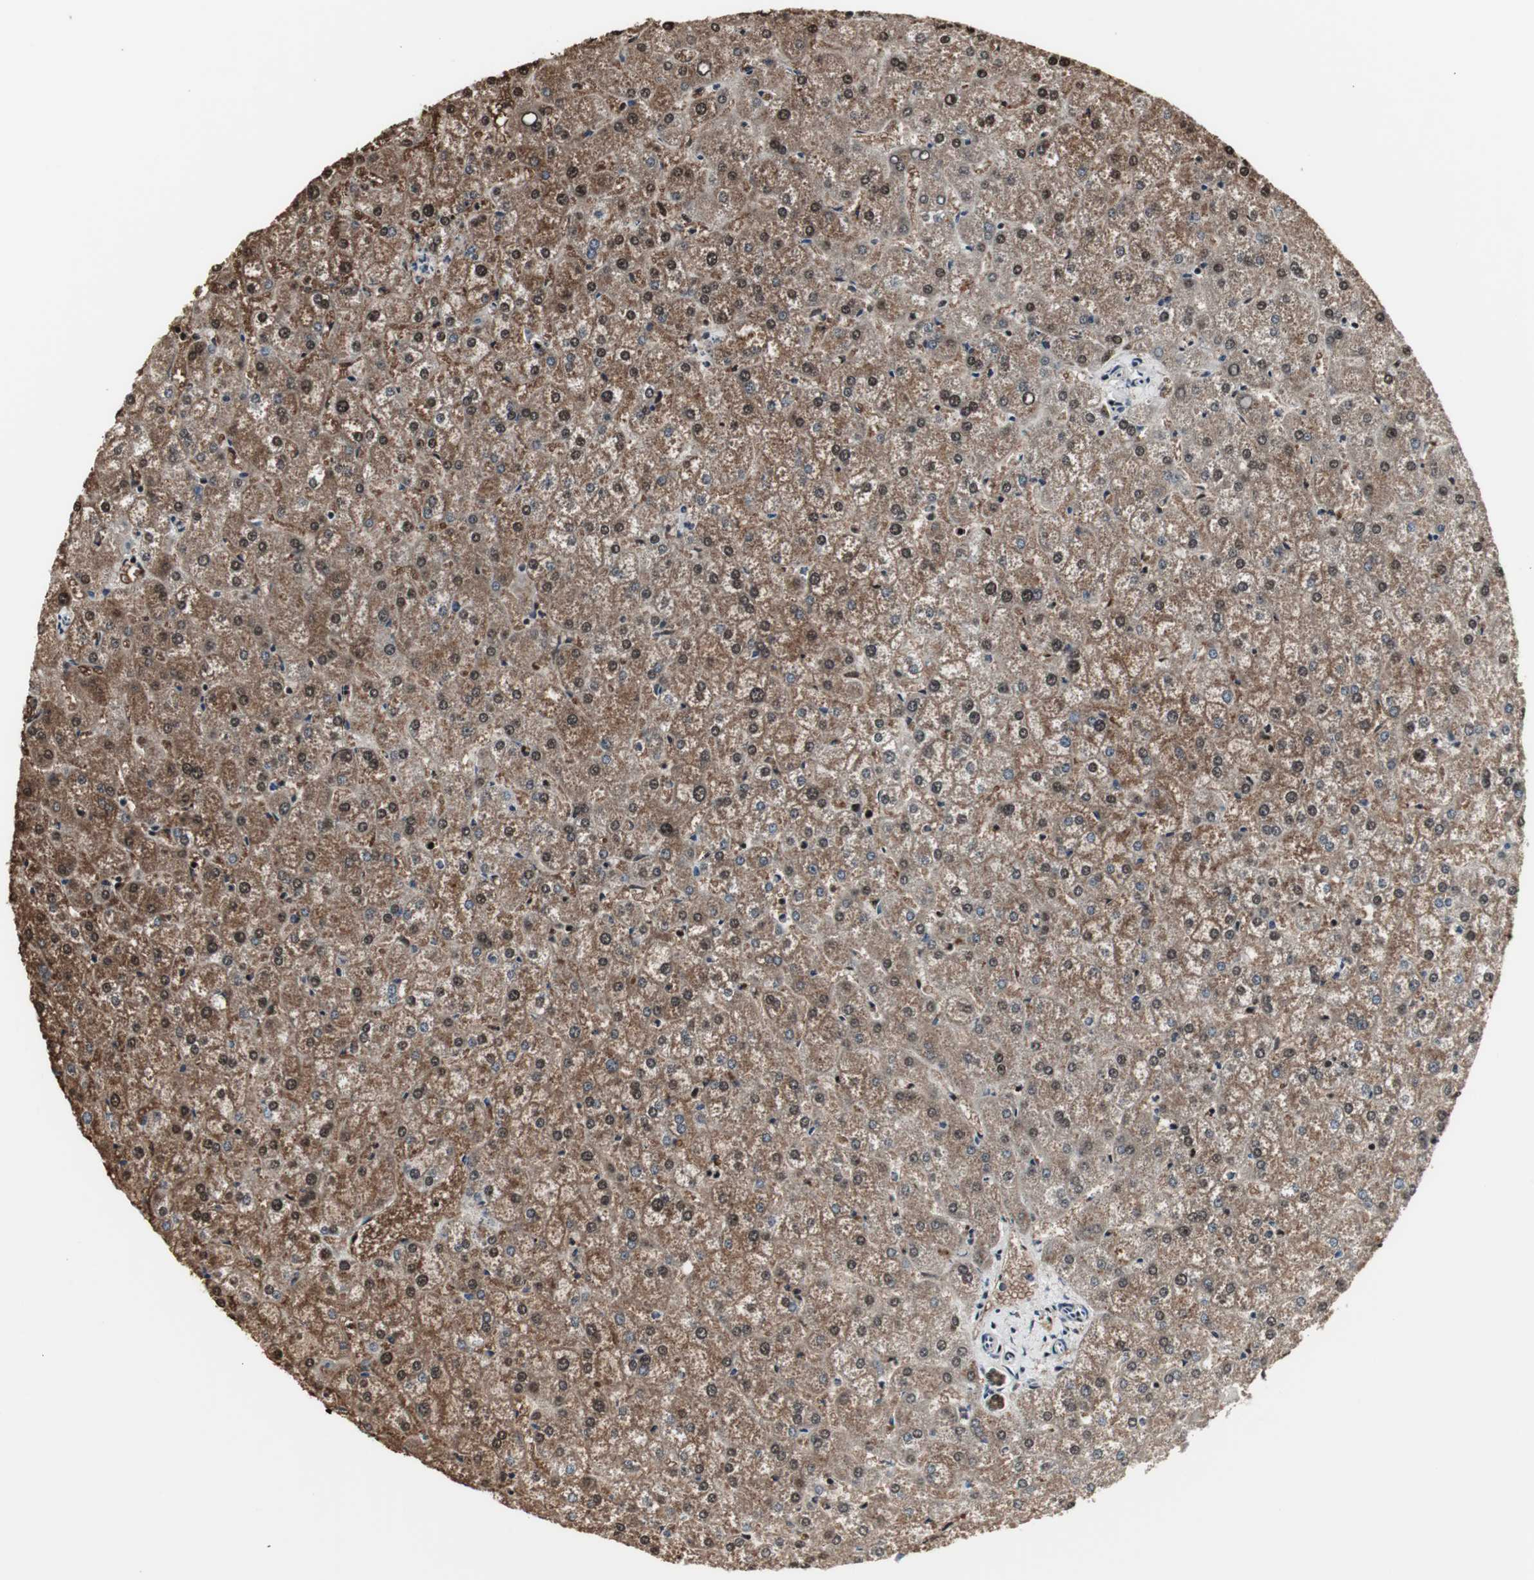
{"staining": {"intensity": "strong", "quantity": ">75%", "location": "cytoplasmic/membranous,nuclear"}, "tissue": "liver", "cell_type": "Cholangiocytes", "image_type": "normal", "snomed": [{"axis": "morphology", "description": "Normal tissue, NOS"}, {"axis": "topography", "description": "Liver"}], "caption": "High-magnification brightfield microscopy of normal liver stained with DAB (brown) and counterstained with hematoxylin (blue). cholangiocytes exhibit strong cytoplasmic/membranous,nuclear positivity is seen in approximately>75% of cells.", "gene": "PARN", "patient": {"sex": "female", "age": 32}}